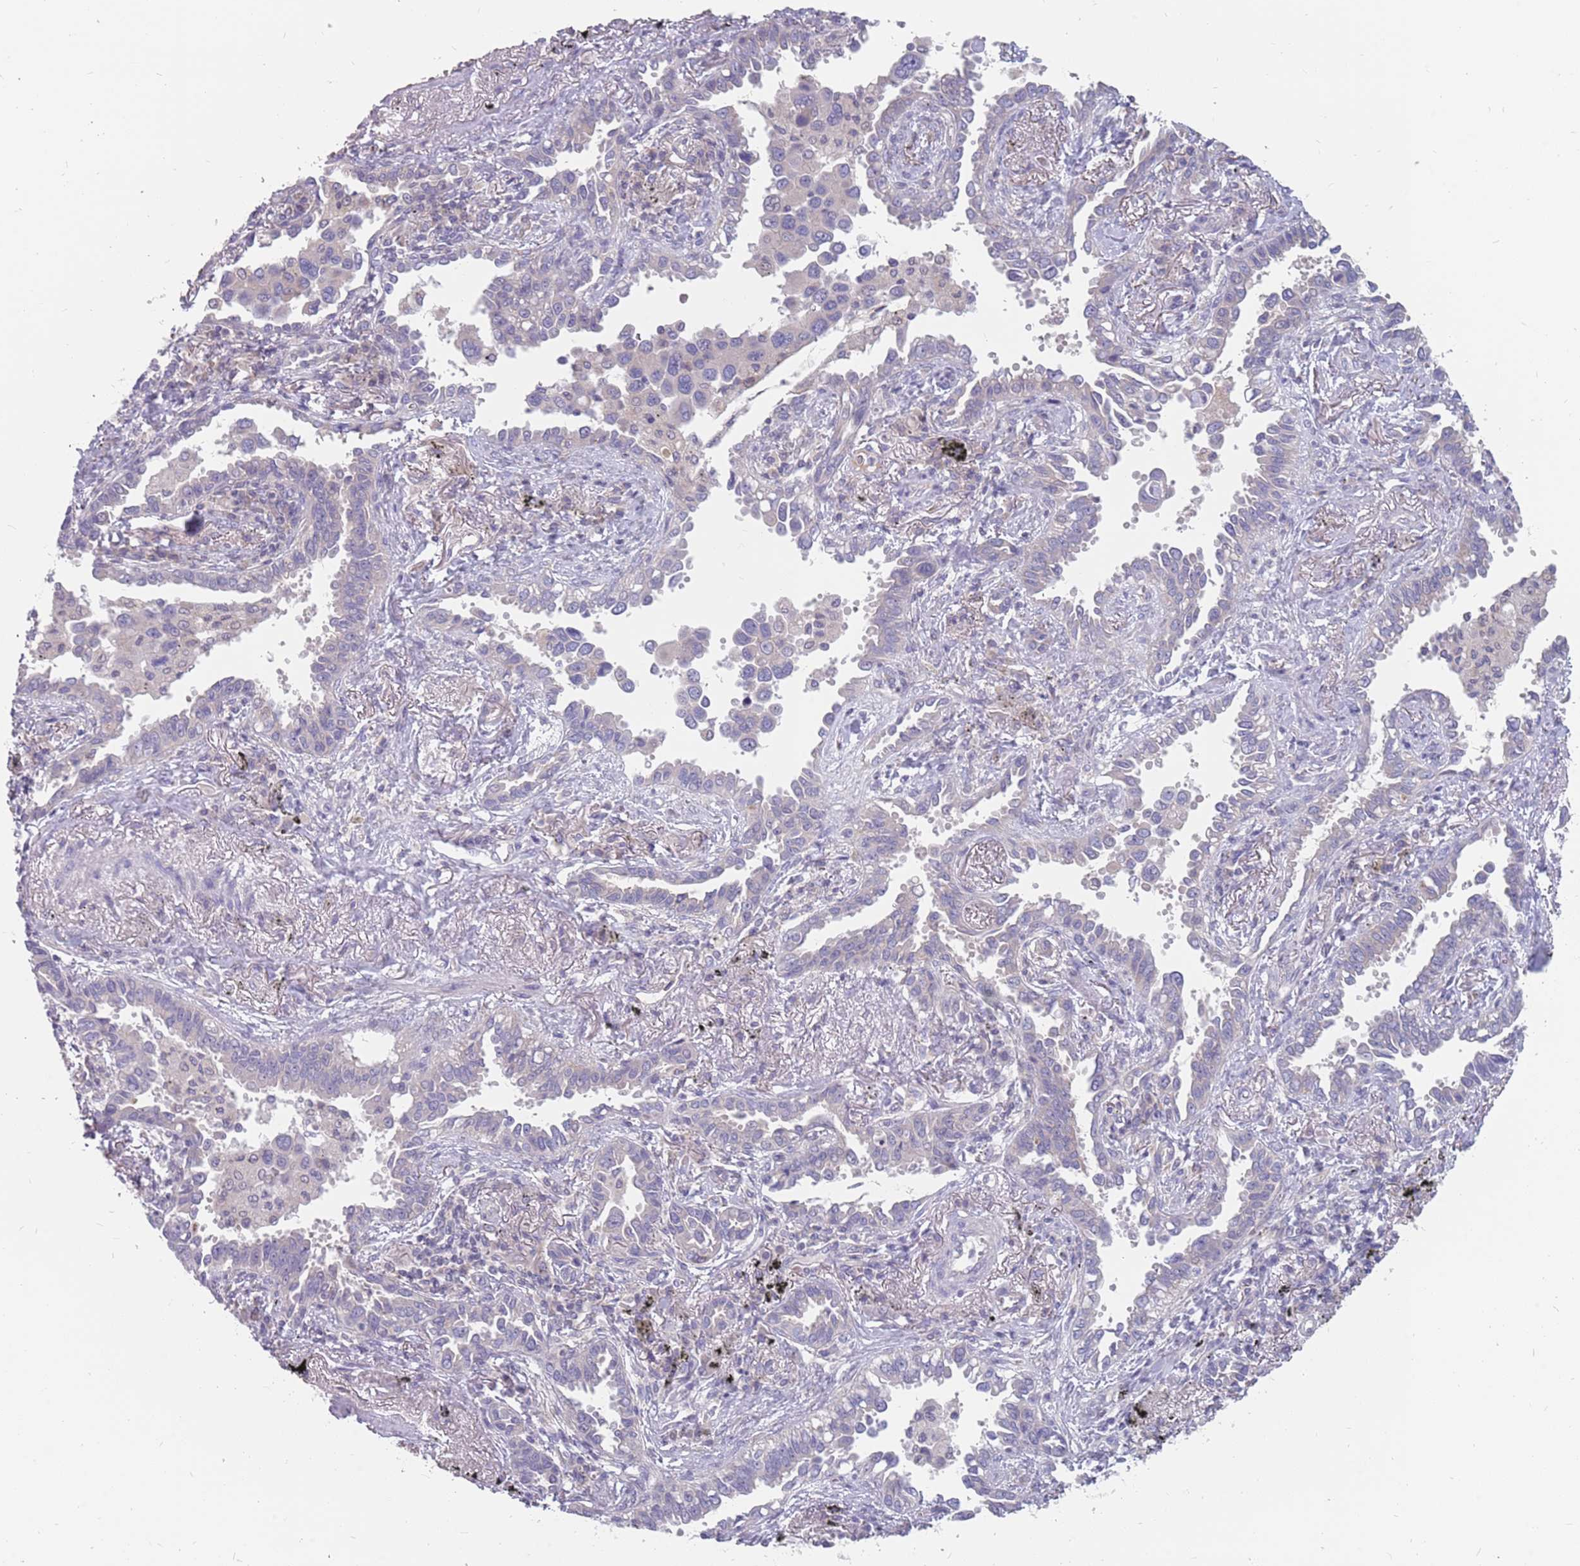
{"staining": {"intensity": "negative", "quantity": "none", "location": "none"}, "tissue": "lung cancer", "cell_type": "Tumor cells", "image_type": "cancer", "snomed": [{"axis": "morphology", "description": "Adenocarcinoma, NOS"}, {"axis": "topography", "description": "Lung"}], "caption": "A high-resolution histopathology image shows immunohistochemistry staining of lung cancer (adenocarcinoma), which demonstrates no significant positivity in tumor cells.", "gene": "CMTR2", "patient": {"sex": "male", "age": 67}}